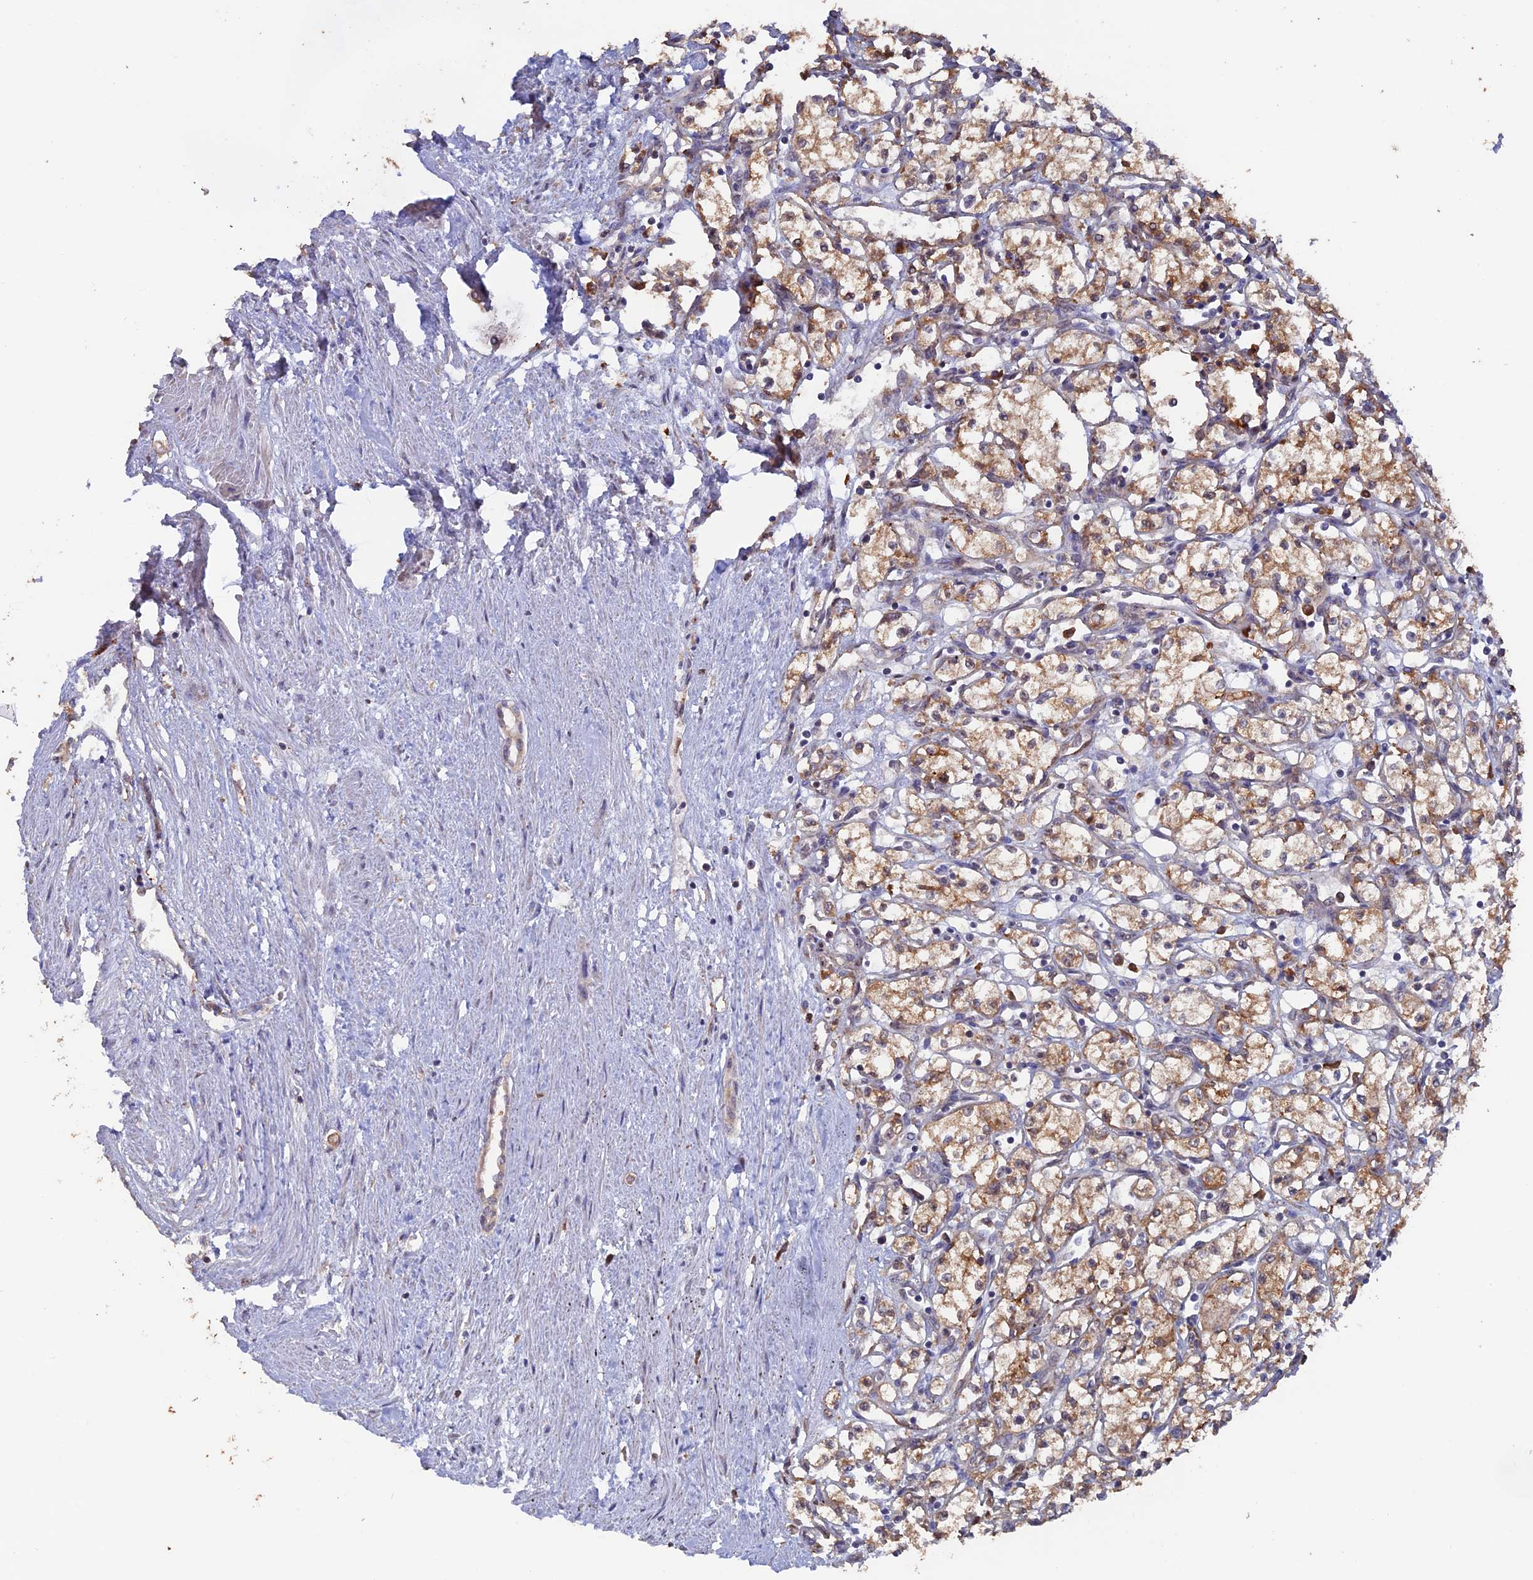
{"staining": {"intensity": "moderate", "quantity": ">75%", "location": "cytoplasmic/membranous"}, "tissue": "renal cancer", "cell_type": "Tumor cells", "image_type": "cancer", "snomed": [{"axis": "morphology", "description": "Adenocarcinoma, NOS"}, {"axis": "topography", "description": "Kidney"}], "caption": "The photomicrograph shows a brown stain indicating the presence of a protein in the cytoplasmic/membranous of tumor cells in renal cancer (adenocarcinoma).", "gene": "DTYMK", "patient": {"sex": "male", "age": 59}}